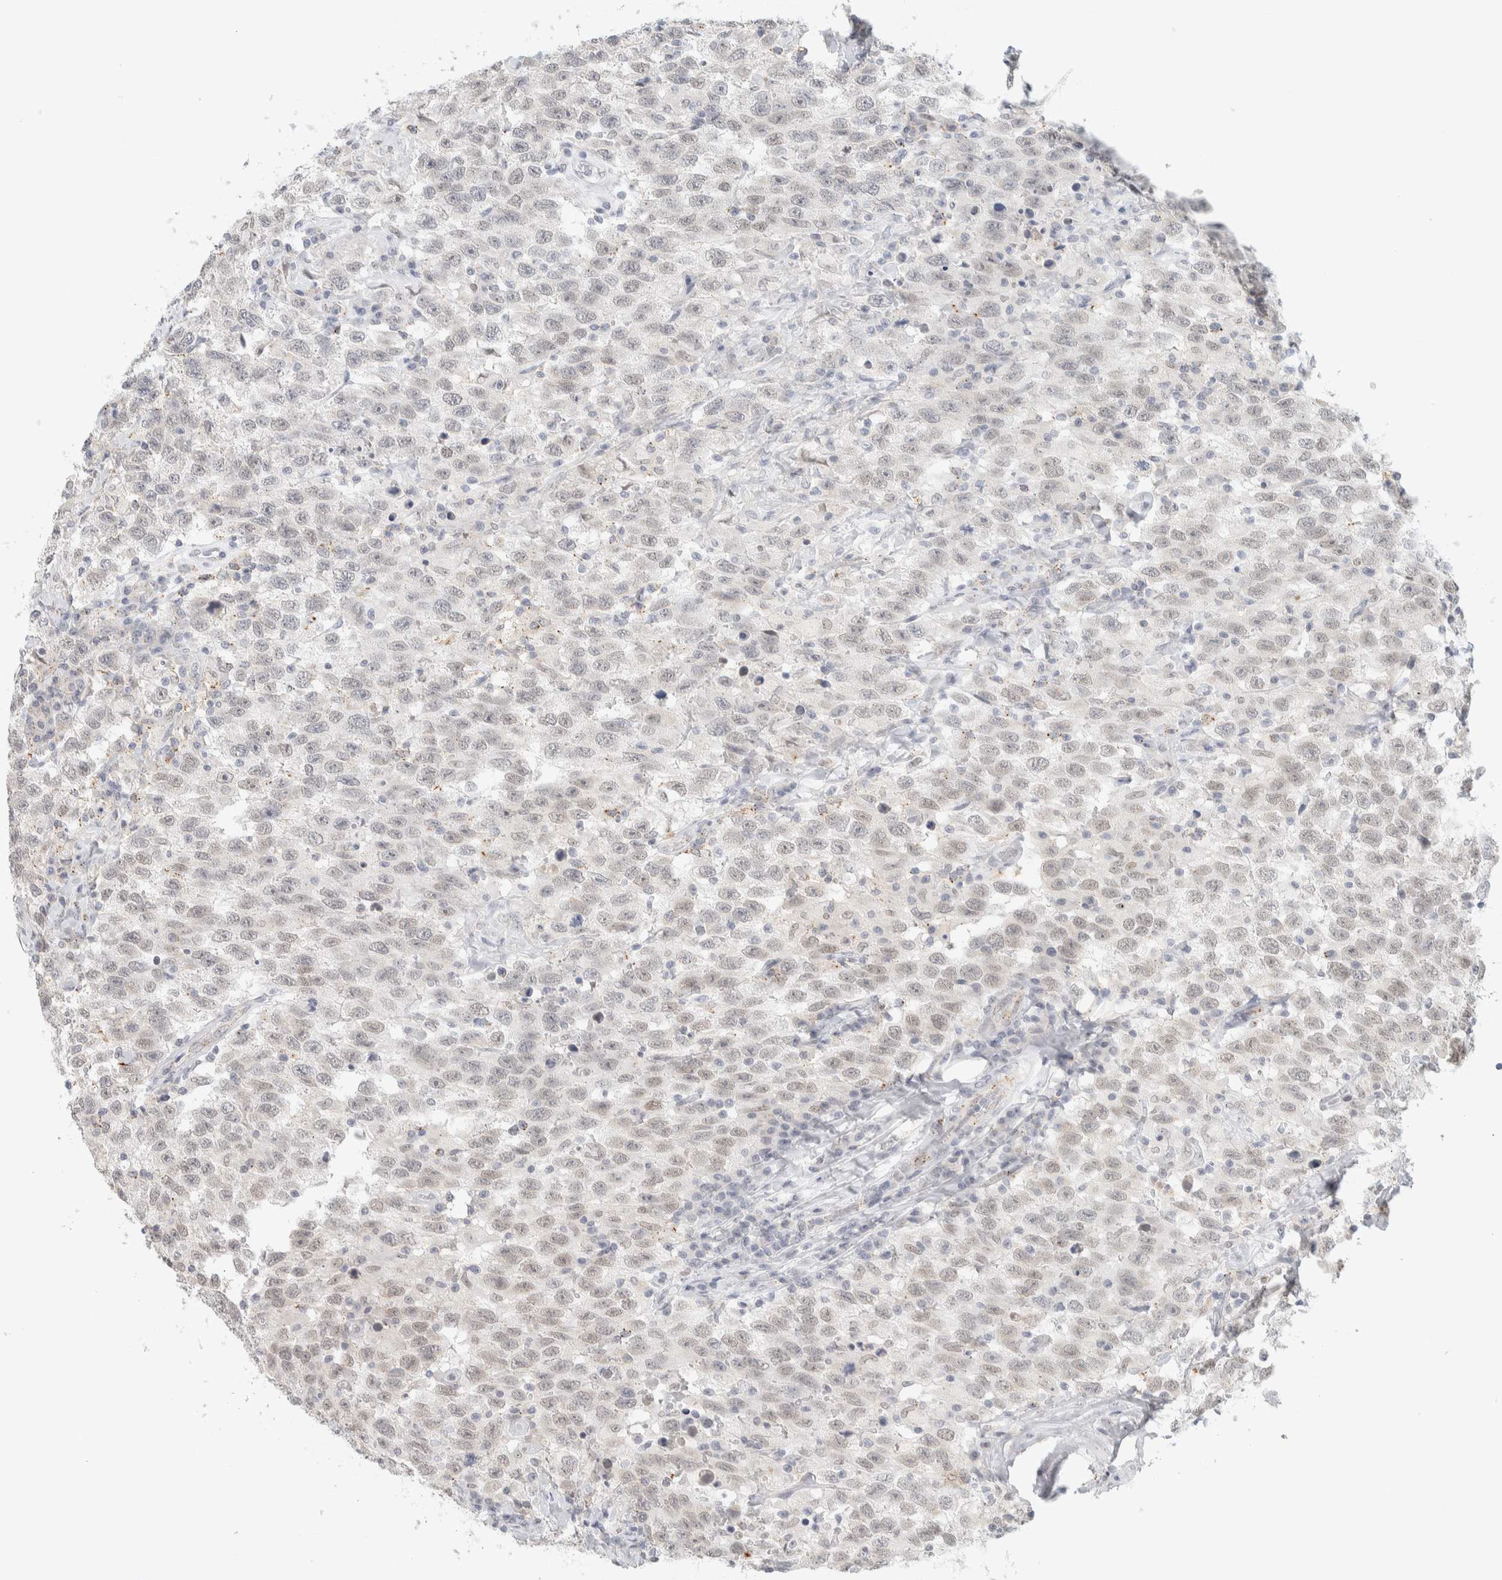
{"staining": {"intensity": "weak", "quantity": "25%-75%", "location": "cytoplasmic/membranous,nuclear"}, "tissue": "testis cancer", "cell_type": "Tumor cells", "image_type": "cancer", "snomed": [{"axis": "morphology", "description": "Seminoma, NOS"}, {"axis": "topography", "description": "Testis"}], "caption": "Weak cytoplasmic/membranous and nuclear positivity for a protein is appreciated in about 25%-75% of tumor cells of testis cancer (seminoma) using immunohistochemistry.", "gene": "CDH17", "patient": {"sex": "male", "age": 41}}